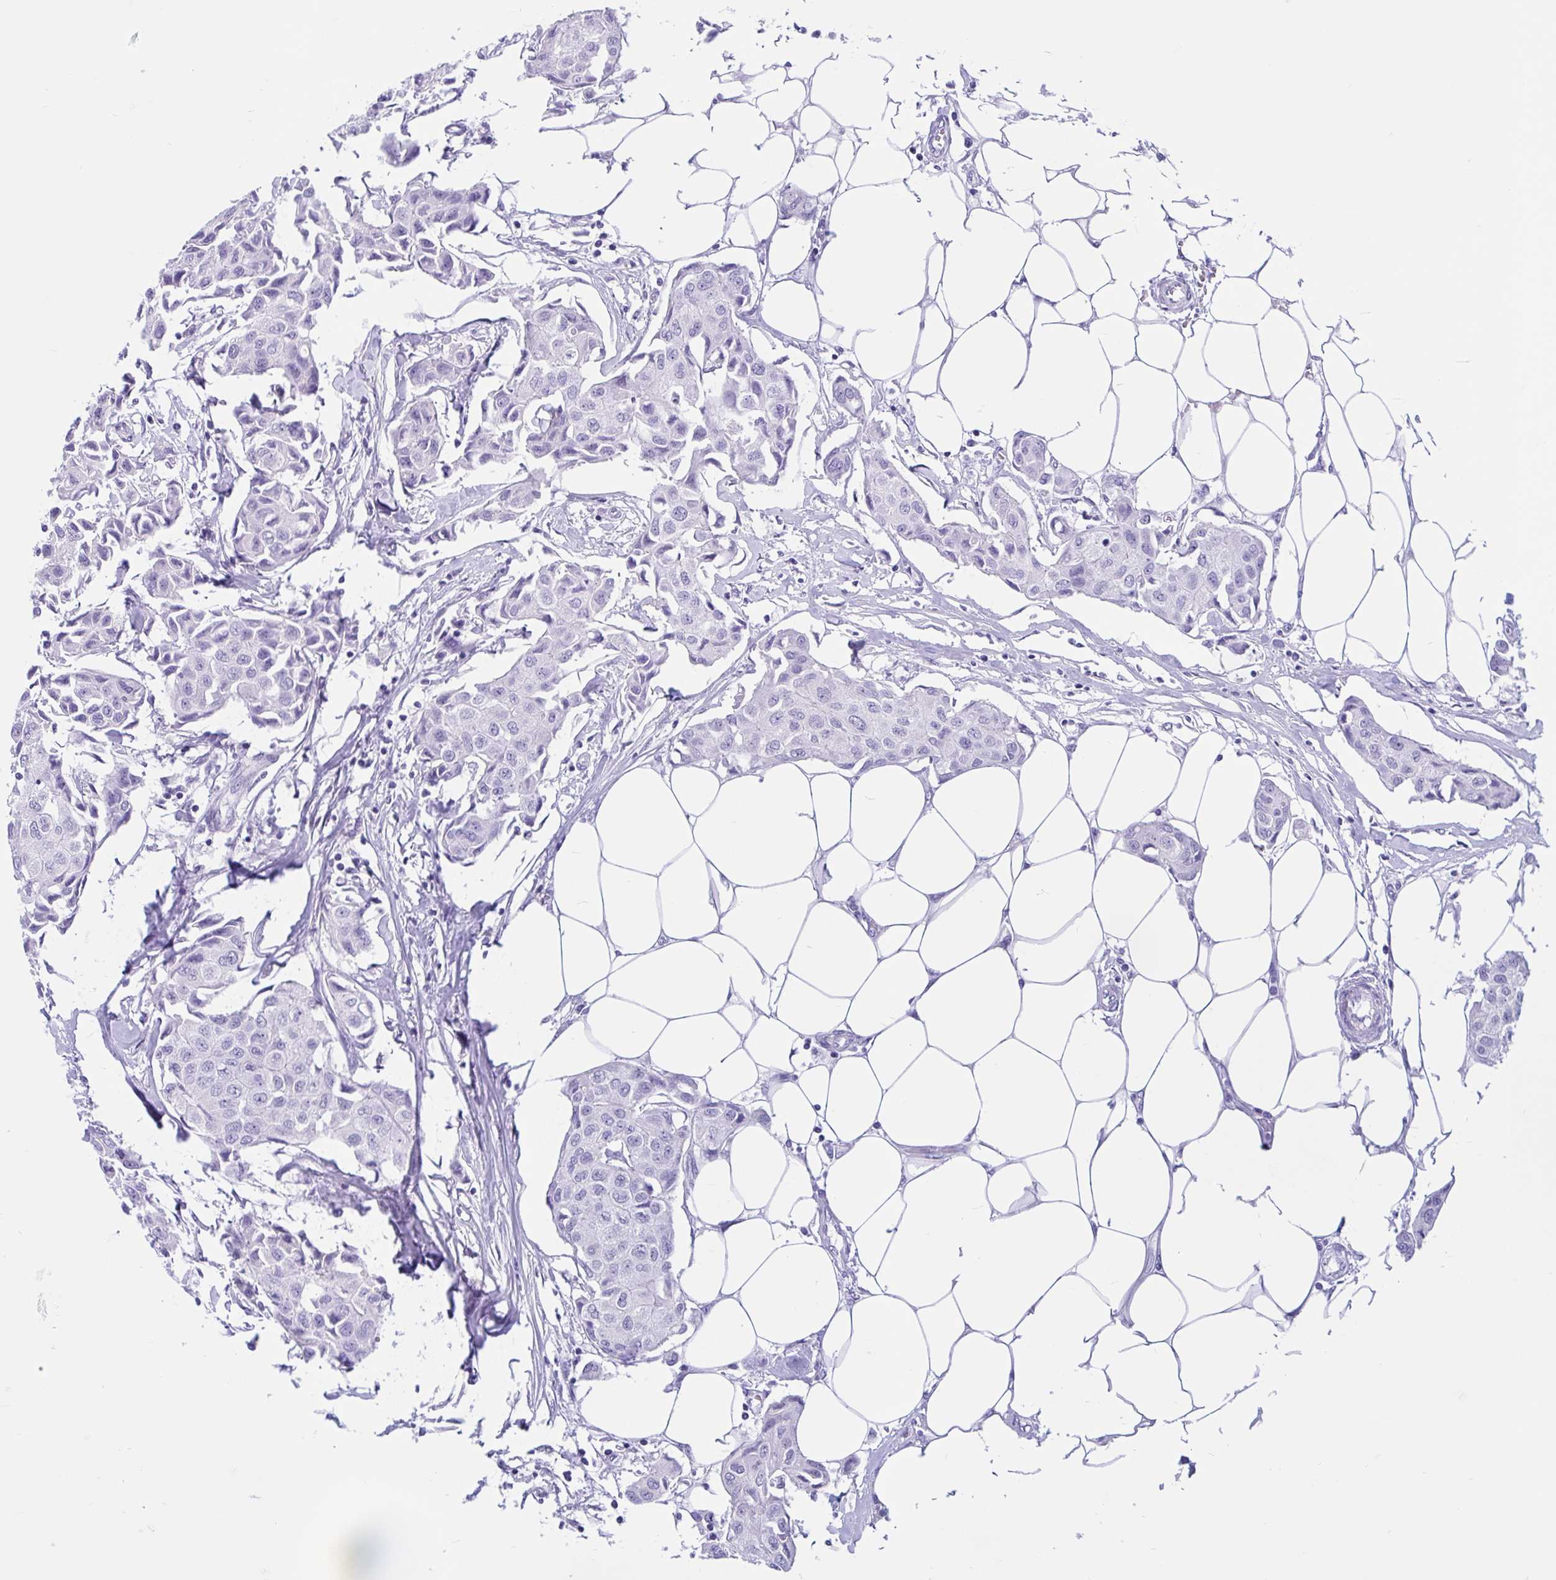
{"staining": {"intensity": "negative", "quantity": "none", "location": "none"}, "tissue": "breast cancer", "cell_type": "Tumor cells", "image_type": "cancer", "snomed": [{"axis": "morphology", "description": "Duct carcinoma"}, {"axis": "topography", "description": "Breast"}, {"axis": "topography", "description": "Lymph node"}], "caption": "This is a image of IHC staining of breast infiltrating ductal carcinoma, which shows no staining in tumor cells.", "gene": "ZNF319", "patient": {"sex": "female", "age": 80}}